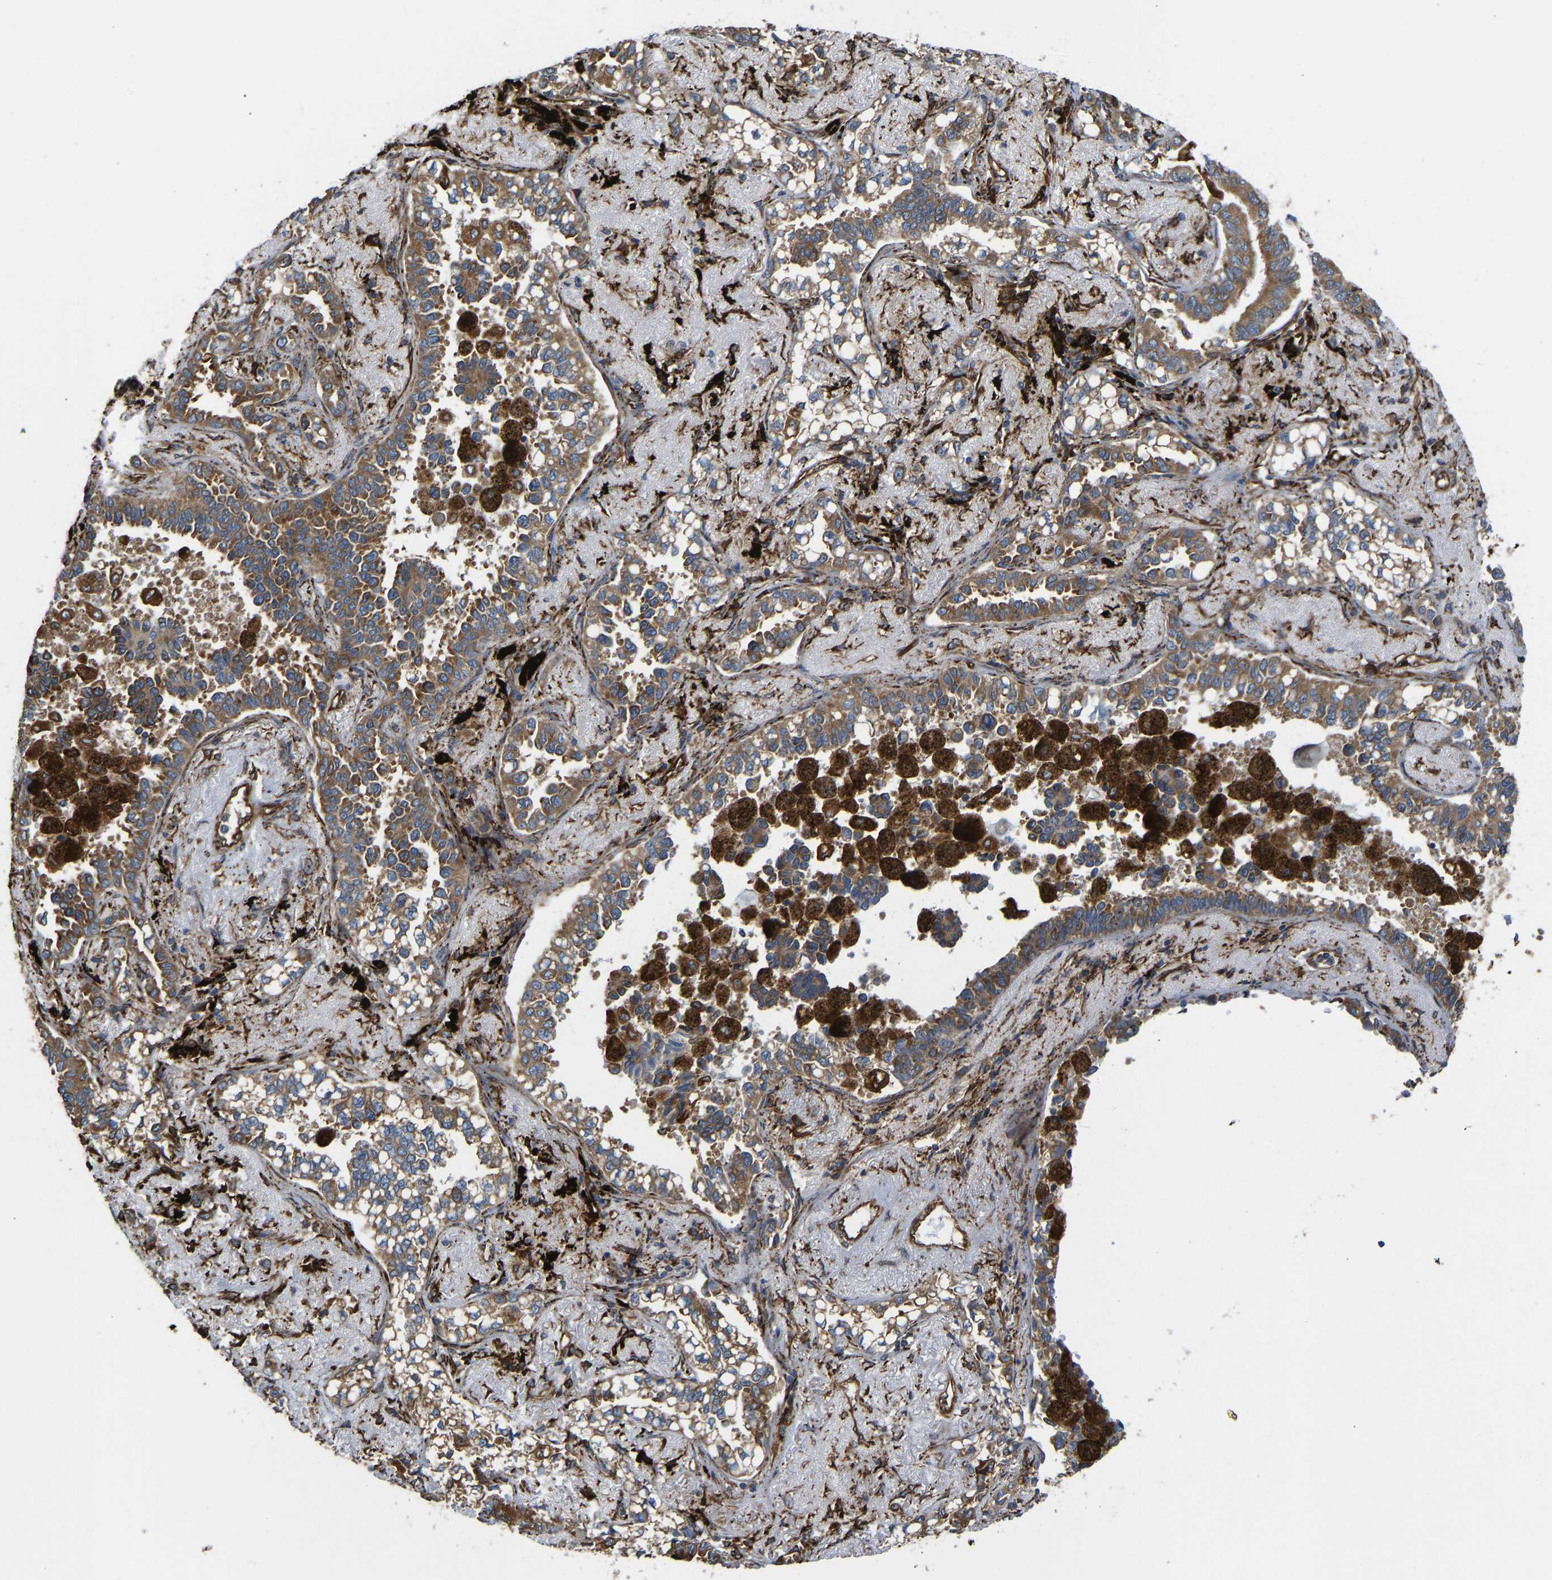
{"staining": {"intensity": "moderate", "quantity": ">75%", "location": "cytoplasmic/membranous"}, "tissue": "lung cancer", "cell_type": "Tumor cells", "image_type": "cancer", "snomed": [{"axis": "morphology", "description": "Adenocarcinoma, NOS"}, {"axis": "topography", "description": "Lung"}], "caption": "This image displays lung cancer stained with immunohistochemistry to label a protein in brown. The cytoplasmic/membranous of tumor cells show moderate positivity for the protein. Nuclei are counter-stained blue.", "gene": "BEX3", "patient": {"sex": "male", "age": 59}}